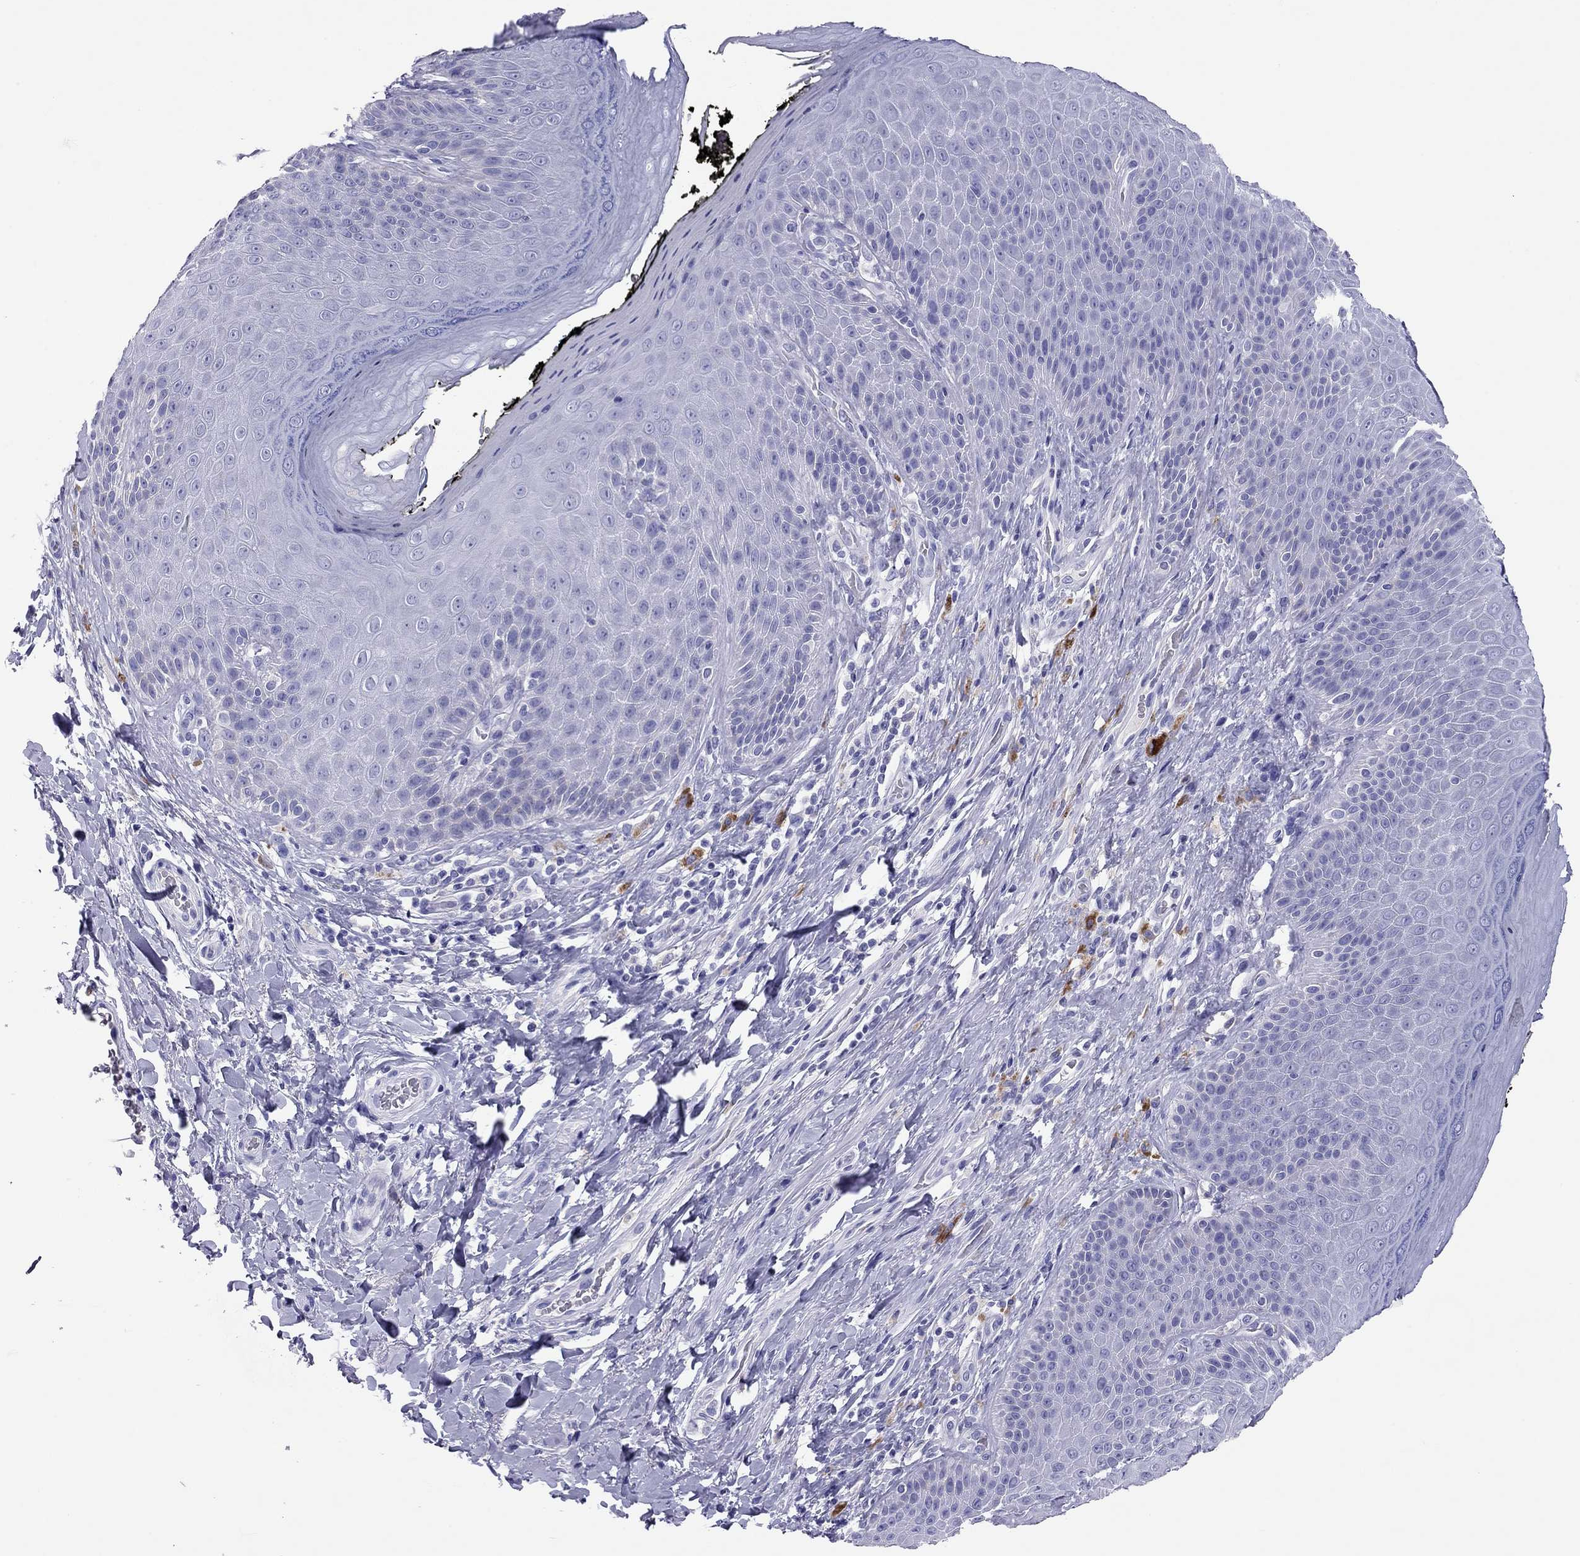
{"staining": {"intensity": "negative", "quantity": "none", "location": "none"}, "tissue": "skin", "cell_type": "Epidermal cells", "image_type": "normal", "snomed": [{"axis": "morphology", "description": "Normal tissue, NOS"}, {"axis": "topography", "description": "Skeletal muscle"}, {"axis": "topography", "description": "Anal"}, {"axis": "topography", "description": "Peripheral nerve tissue"}], "caption": "Immunohistochemical staining of benign skin reveals no significant positivity in epidermal cells. (DAB immunohistochemistry with hematoxylin counter stain).", "gene": "CALHM1", "patient": {"sex": "male", "age": 53}}